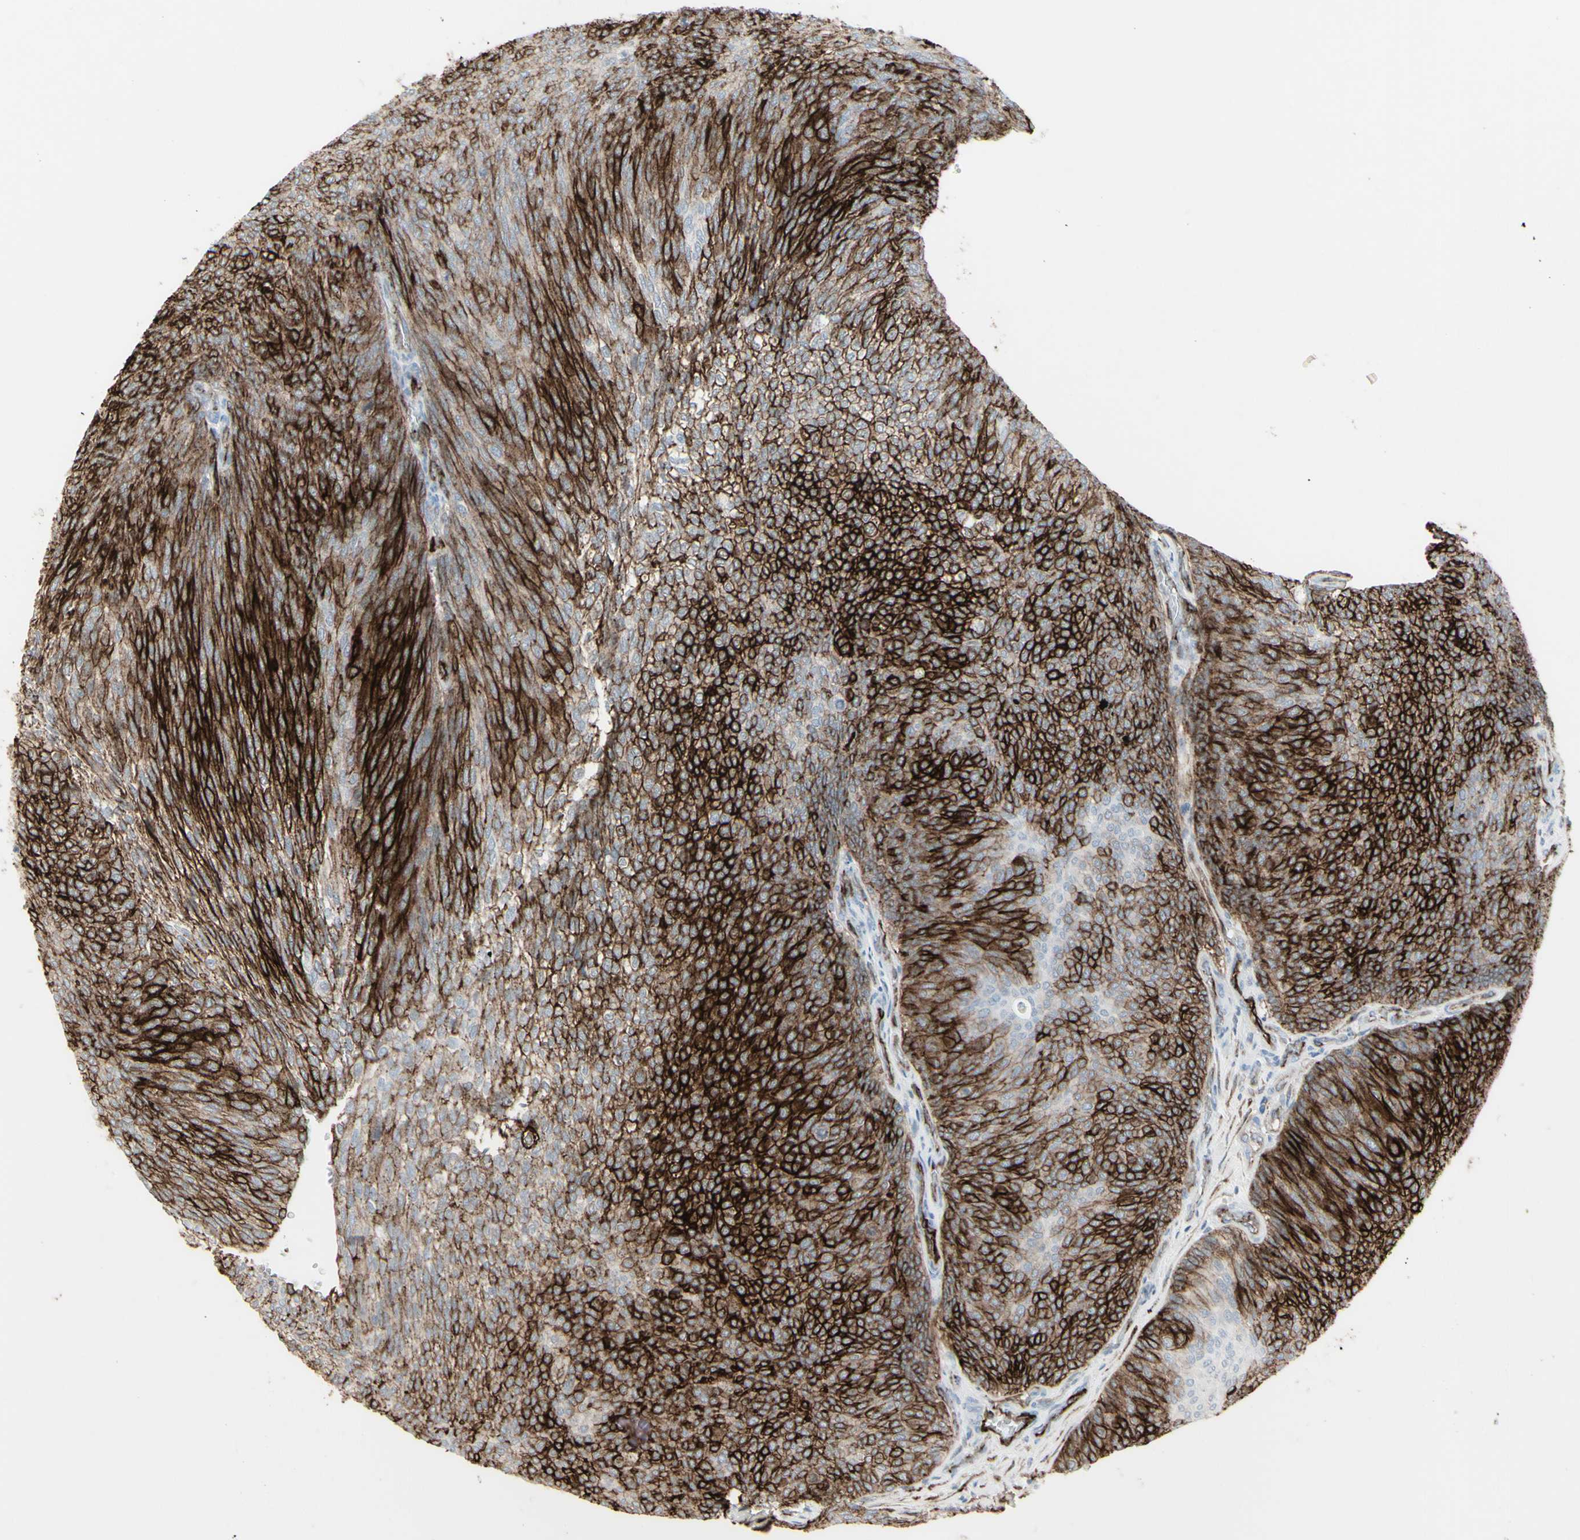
{"staining": {"intensity": "strong", "quantity": ">75%", "location": "cytoplasmic/membranous"}, "tissue": "urothelial cancer", "cell_type": "Tumor cells", "image_type": "cancer", "snomed": [{"axis": "morphology", "description": "Urothelial carcinoma, Low grade"}, {"axis": "topography", "description": "Urinary bladder"}], "caption": "Immunohistochemical staining of human urothelial cancer displays high levels of strong cytoplasmic/membranous protein staining in approximately >75% of tumor cells. (brown staining indicates protein expression, while blue staining denotes nuclei).", "gene": "GJA1", "patient": {"sex": "female", "age": 79}}